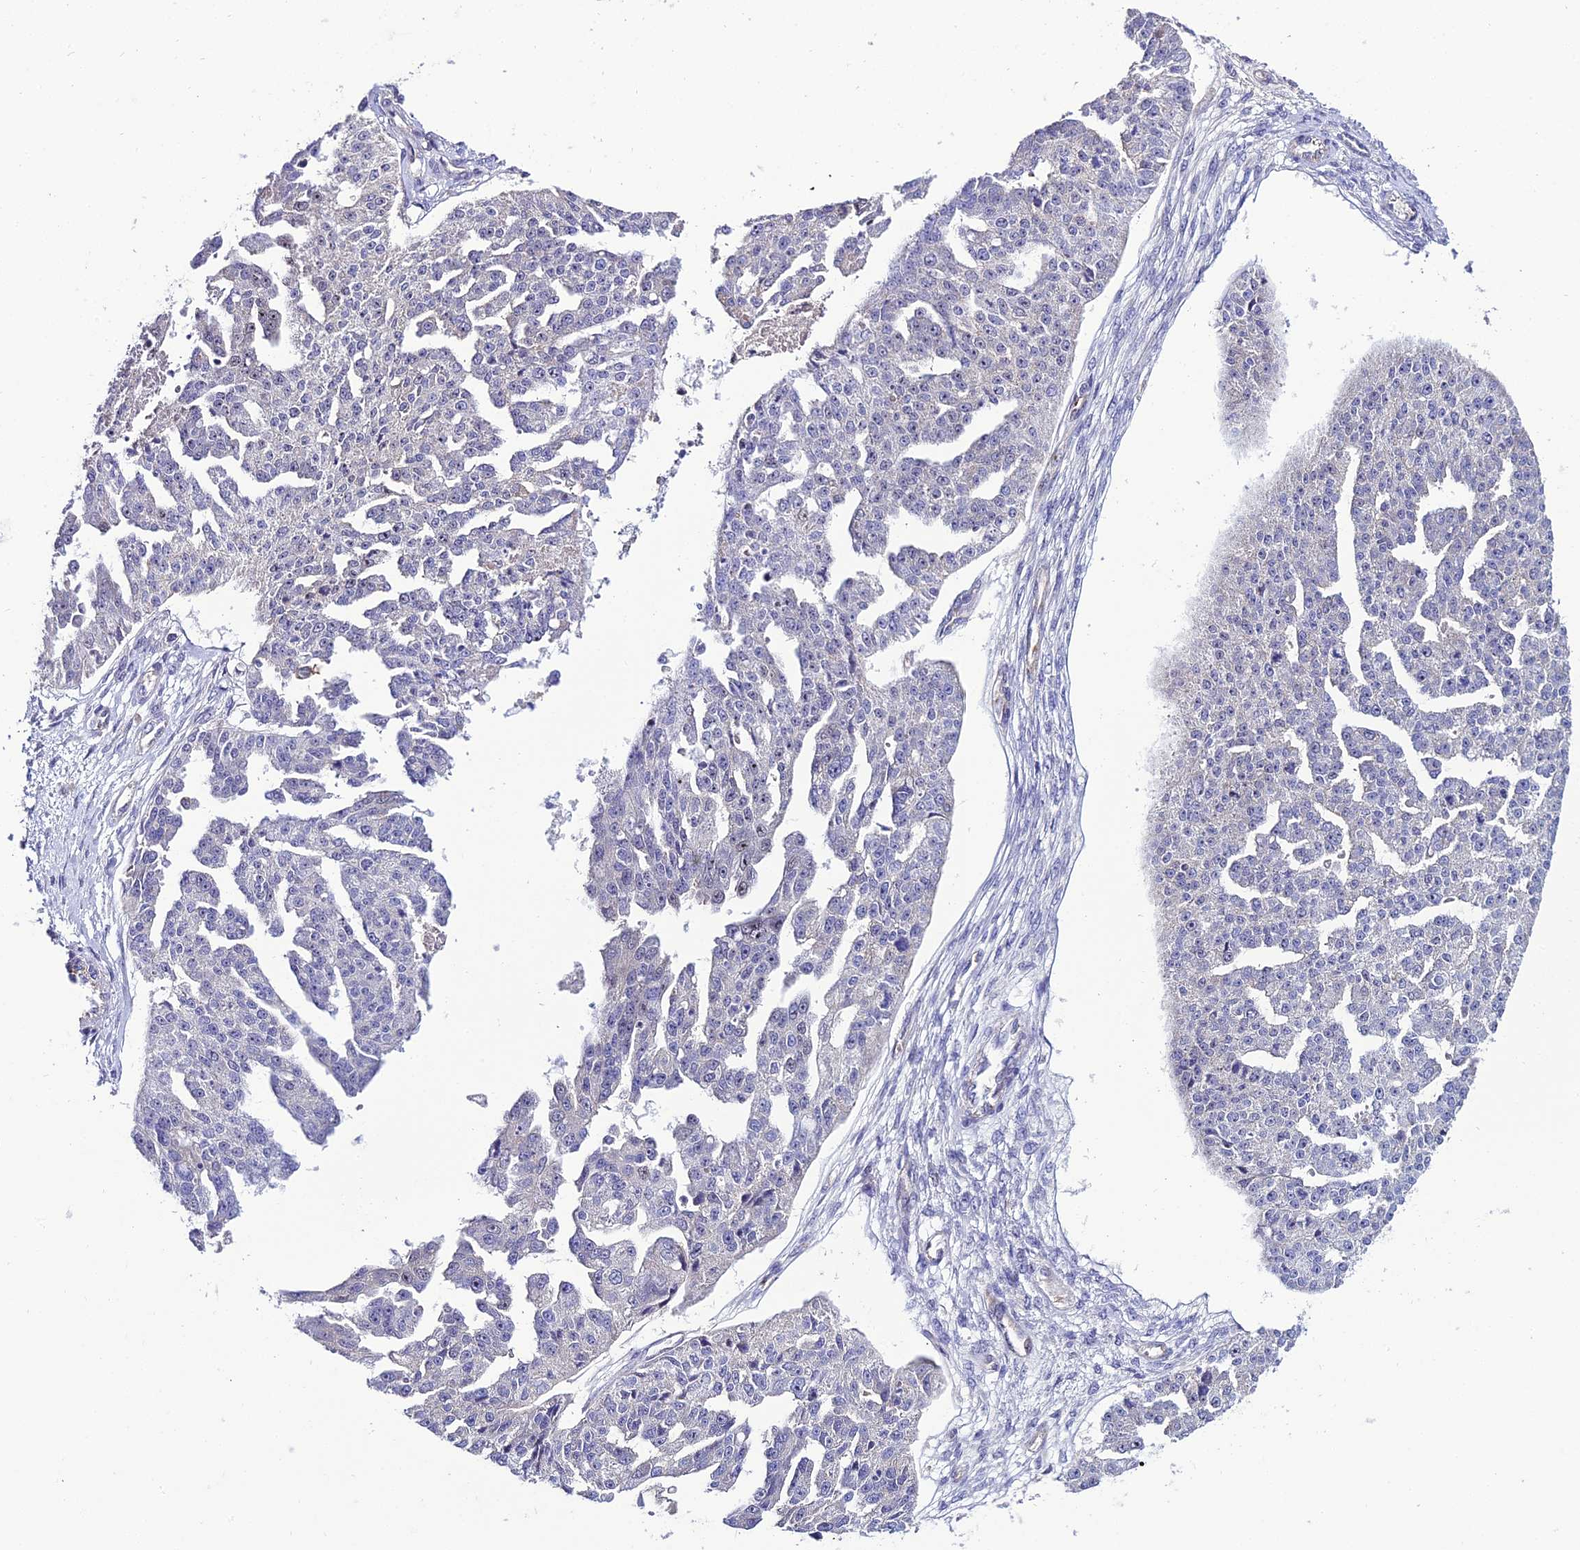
{"staining": {"intensity": "negative", "quantity": "none", "location": "none"}, "tissue": "ovarian cancer", "cell_type": "Tumor cells", "image_type": "cancer", "snomed": [{"axis": "morphology", "description": "Cystadenocarcinoma, serous, NOS"}, {"axis": "topography", "description": "Ovary"}], "caption": "An IHC photomicrograph of ovarian cancer is shown. There is no staining in tumor cells of ovarian cancer.", "gene": "SHQ1", "patient": {"sex": "female", "age": 58}}